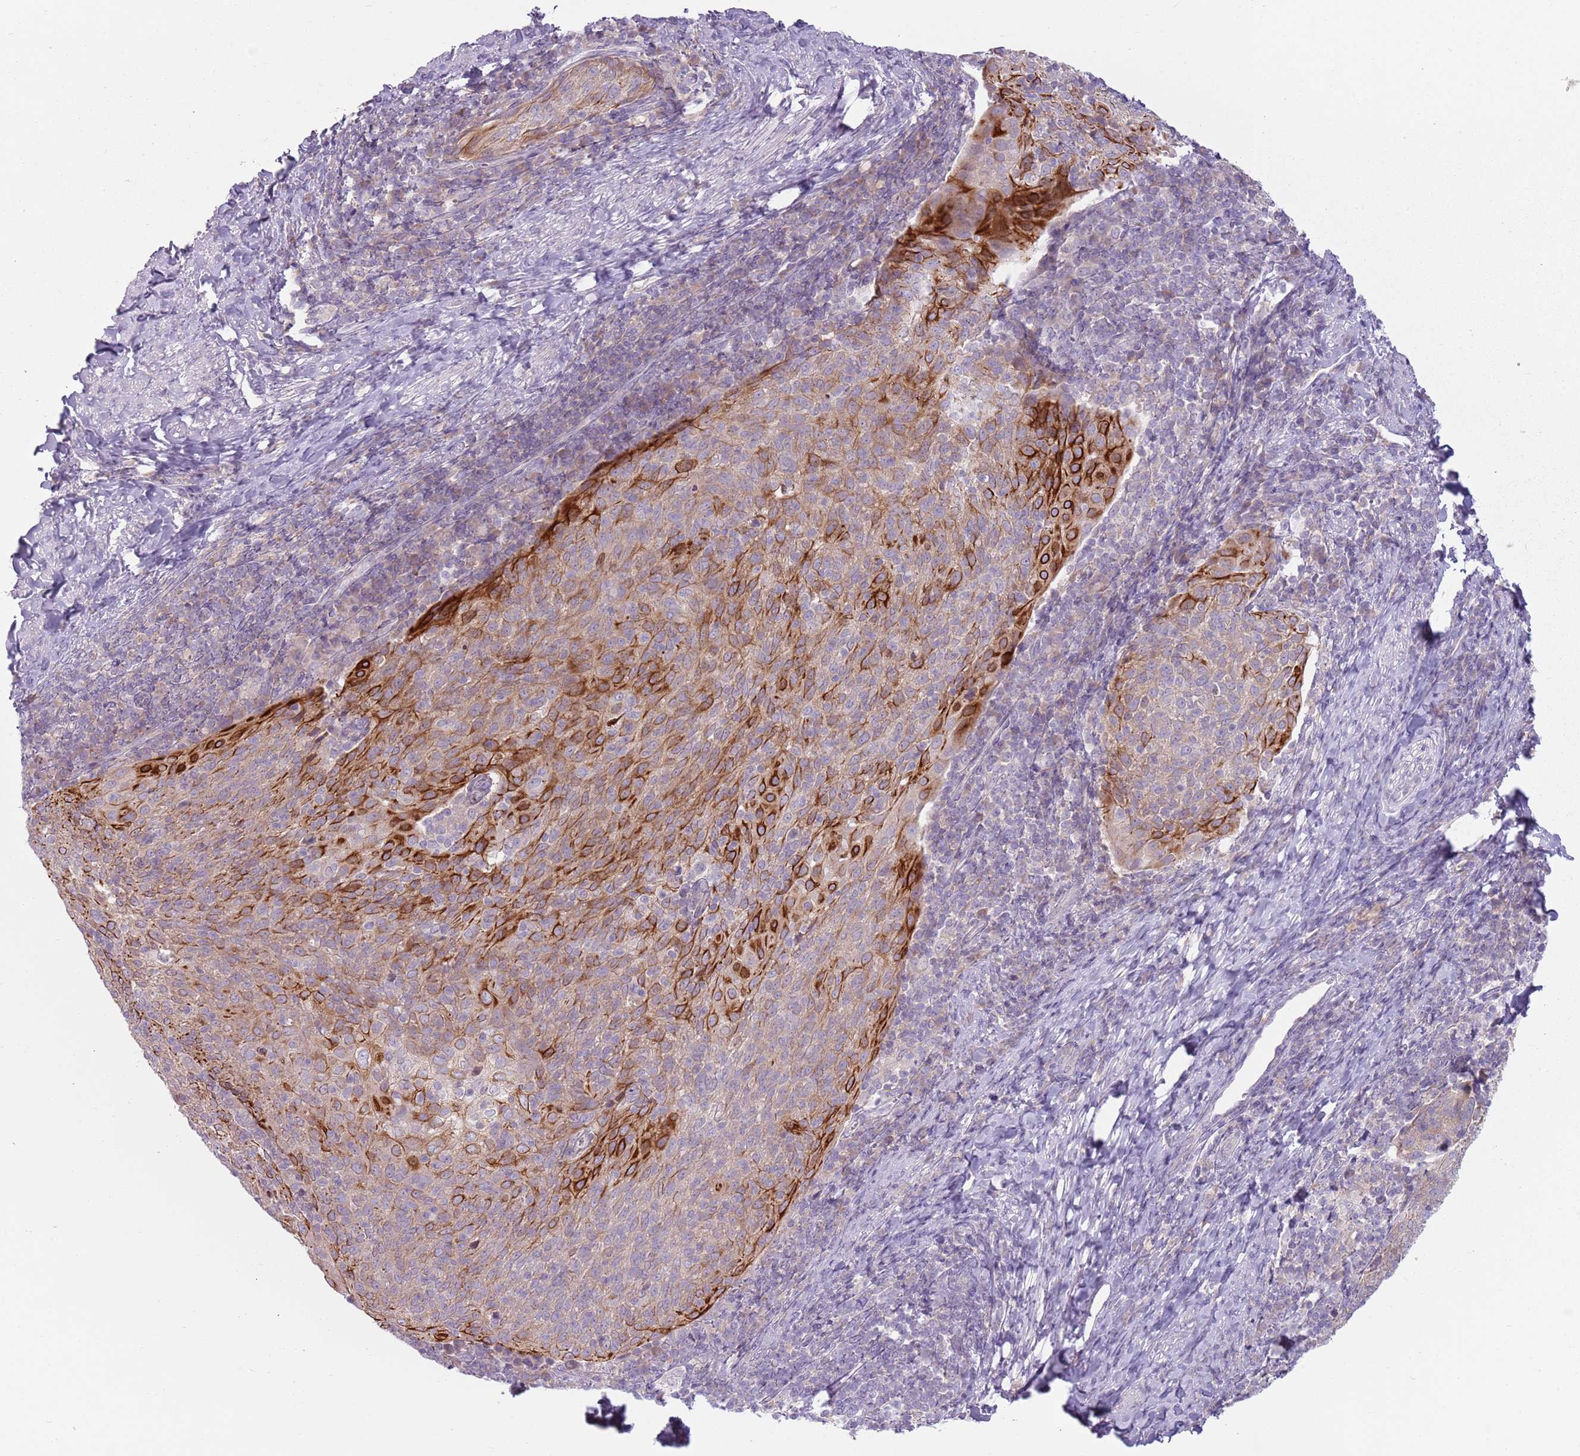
{"staining": {"intensity": "strong", "quantity": "25%-75%", "location": "cytoplasmic/membranous"}, "tissue": "cervical cancer", "cell_type": "Tumor cells", "image_type": "cancer", "snomed": [{"axis": "morphology", "description": "Squamous cell carcinoma, NOS"}, {"axis": "topography", "description": "Cervix"}], "caption": "A high amount of strong cytoplasmic/membranous expression is identified in about 25%-75% of tumor cells in squamous cell carcinoma (cervical) tissue.", "gene": "HSPA14", "patient": {"sex": "female", "age": 52}}